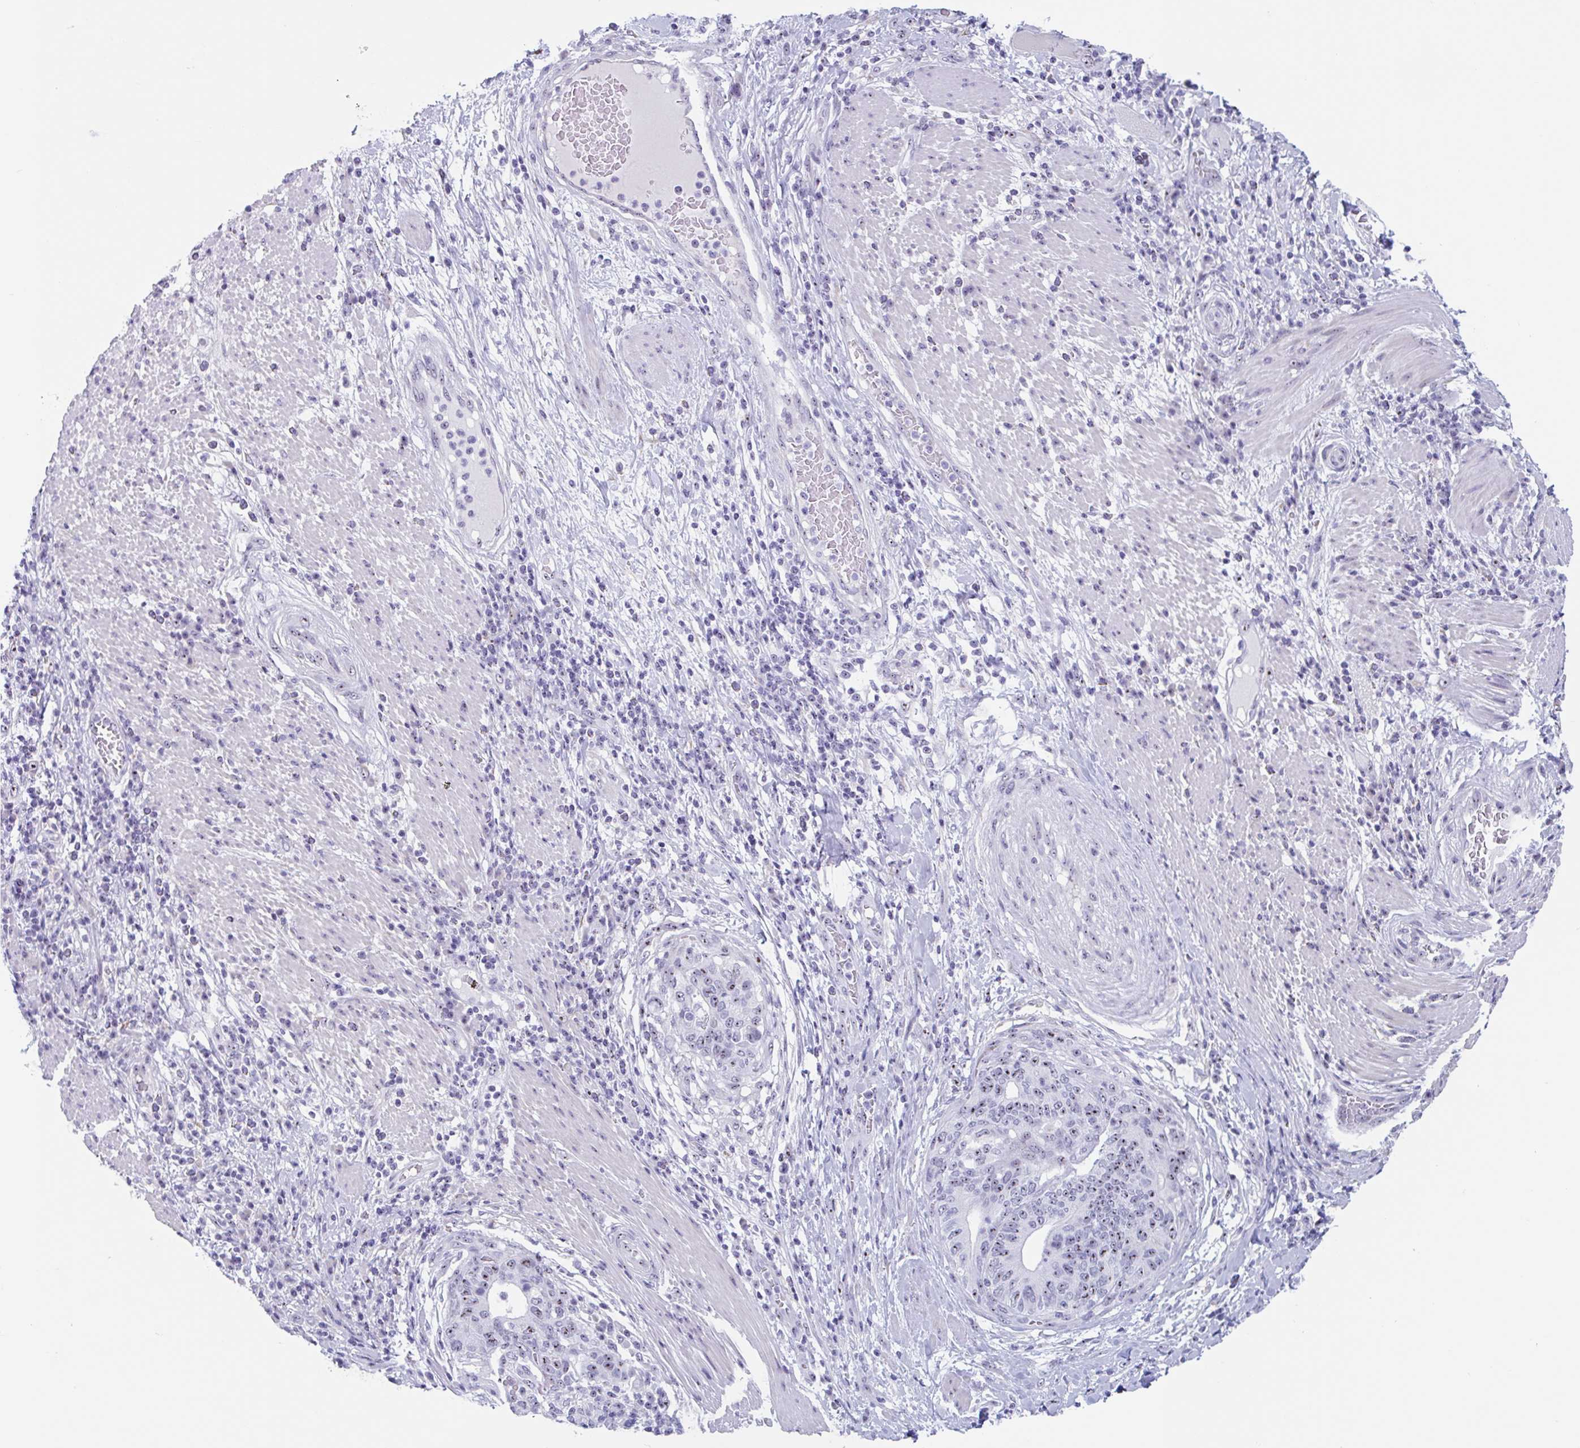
{"staining": {"intensity": "moderate", "quantity": ">75%", "location": "nuclear"}, "tissue": "stomach cancer", "cell_type": "Tumor cells", "image_type": "cancer", "snomed": [{"axis": "morphology", "description": "Normal tissue, NOS"}, {"axis": "morphology", "description": "Adenocarcinoma, NOS"}, {"axis": "topography", "description": "Stomach"}], "caption": "The photomicrograph demonstrates a brown stain indicating the presence of a protein in the nuclear of tumor cells in stomach cancer.", "gene": "LENG9", "patient": {"sex": "female", "age": 64}}